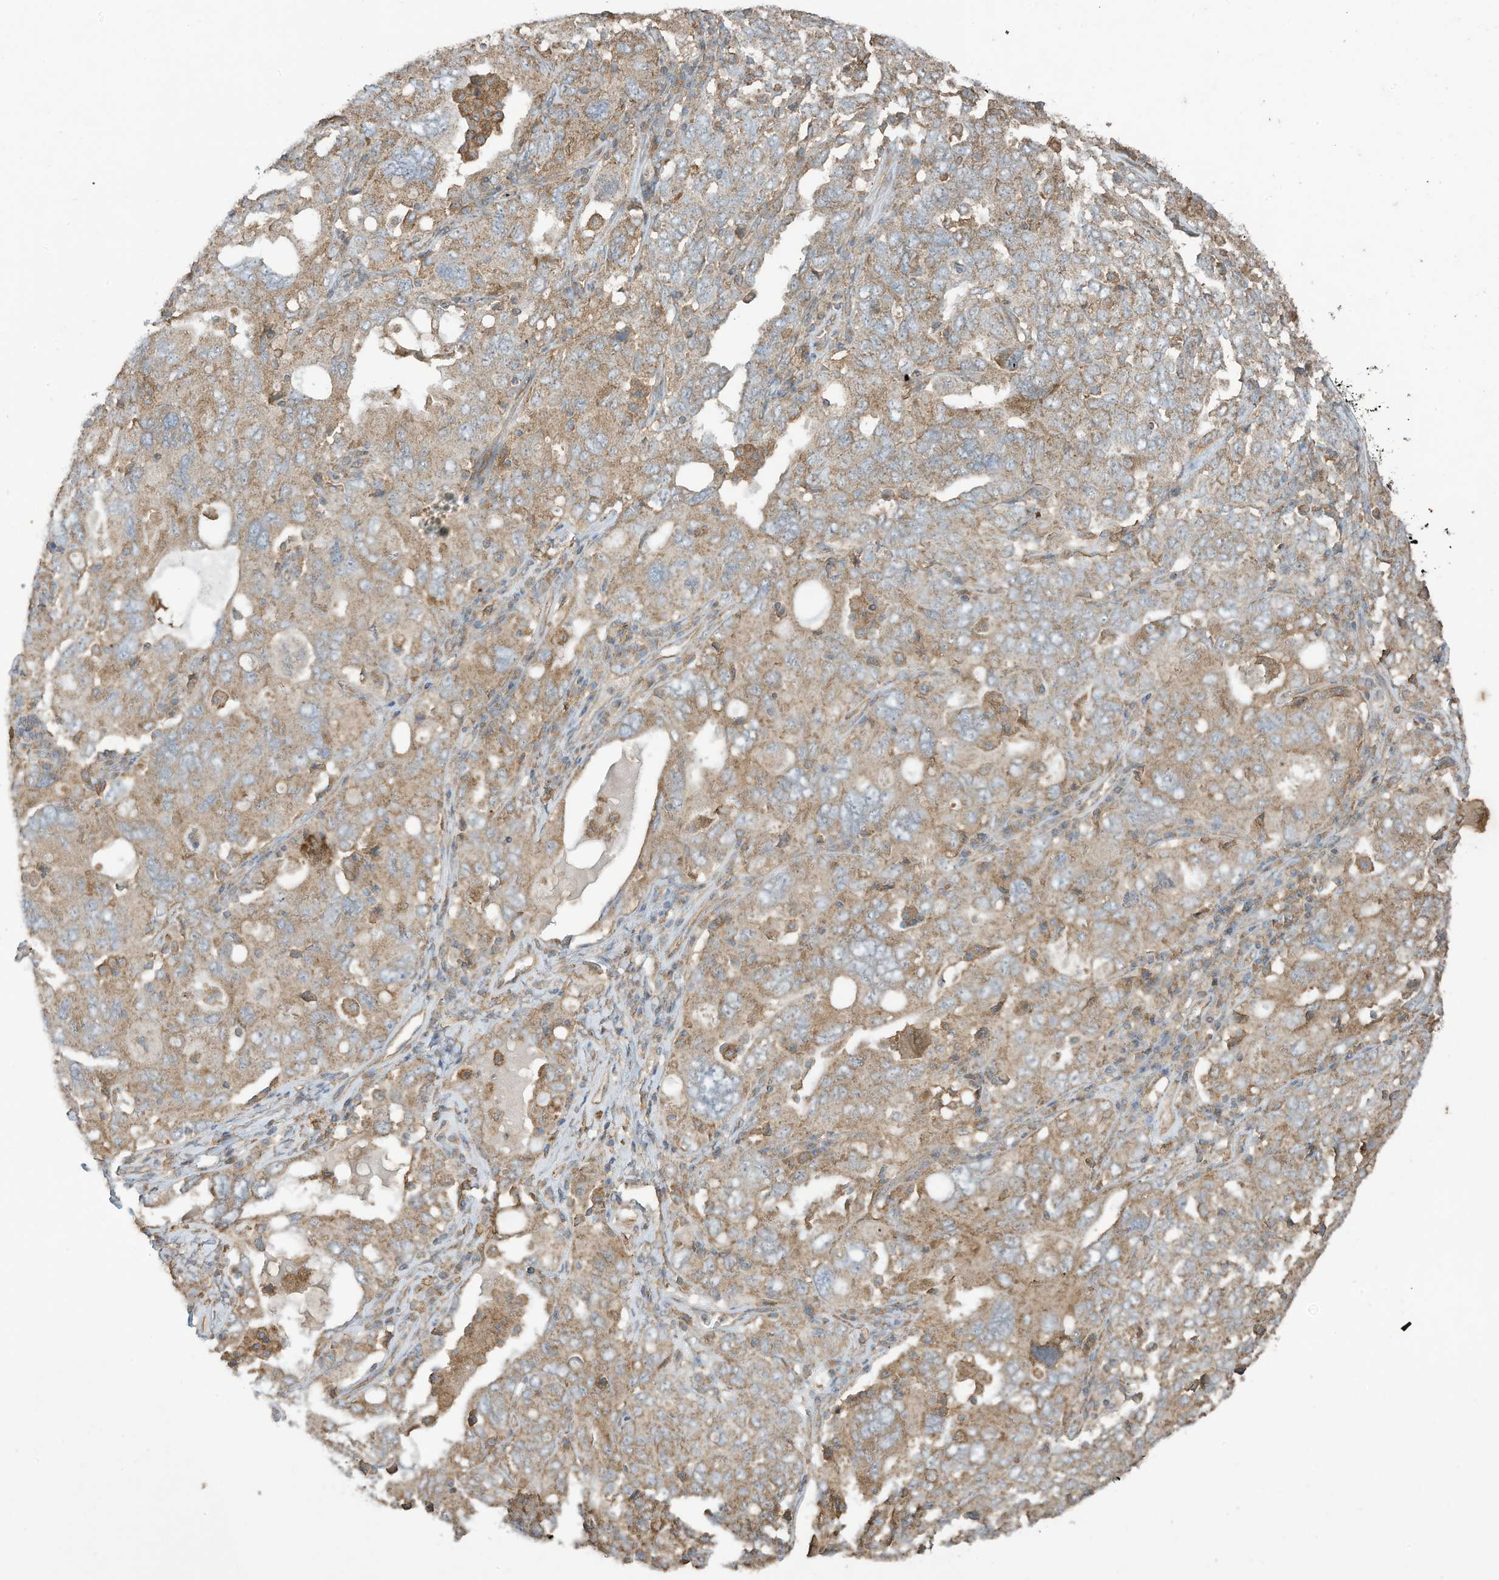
{"staining": {"intensity": "moderate", "quantity": "25%-75%", "location": "cytoplasmic/membranous"}, "tissue": "ovarian cancer", "cell_type": "Tumor cells", "image_type": "cancer", "snomed": [{"axis": "morphology", "description": "Carcinoma, endometroid"}, {"axis": "topography", "description": "Ovary"}], "caption": "DAB (3,3'-diaminobenzidine) immunohistochemical staining of human ovarian endometroid carcinoma reveals moderate cytoplasmic/membranous protein staining in approximately 25%-75% of tumor cells. (DAB = brown stain, brightfield microscopy at high magnification).", "gene": "CGAS", "patient": {"sex": "female", "age": 62}}